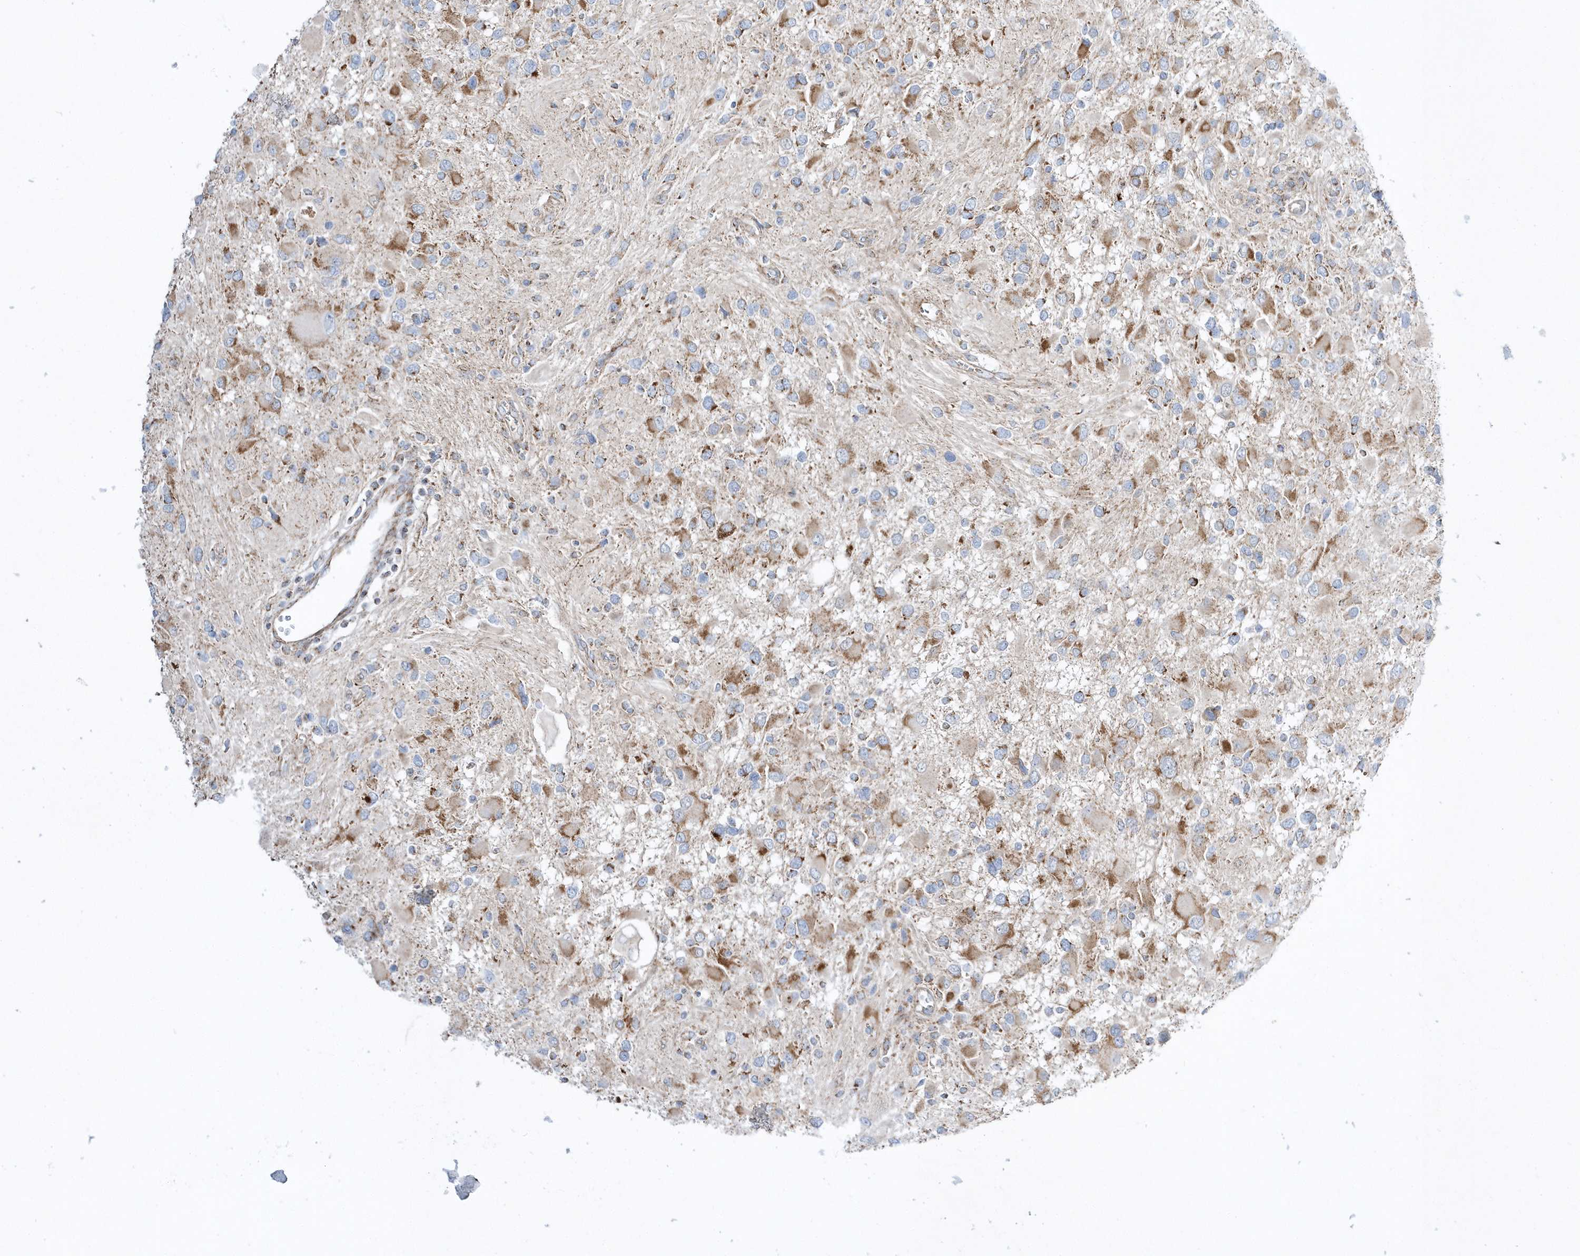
{"staining": {"intensity": "moderate", "quantity": "25%-75%", "location": "cytoplasmic/membranous"}, "tissue": "glioma", "cell_type": "Tumor cells", "image_type": "cancer", "snomed": [{"axis": "morphology", "description": "Glioma, malignant, High grade"}, {"axis": "topography", "description": "Brain"}], "caption": "Immunohistochemistry of human malignant glioma (high-grade) reveals medium levels of moderate cytoplasmic/membranous staining in about 25%-75% of tumor cells. Nuclei are stained in blue.", "gene": "OPA1", "patient": {"sex": "male", "age": 53}}